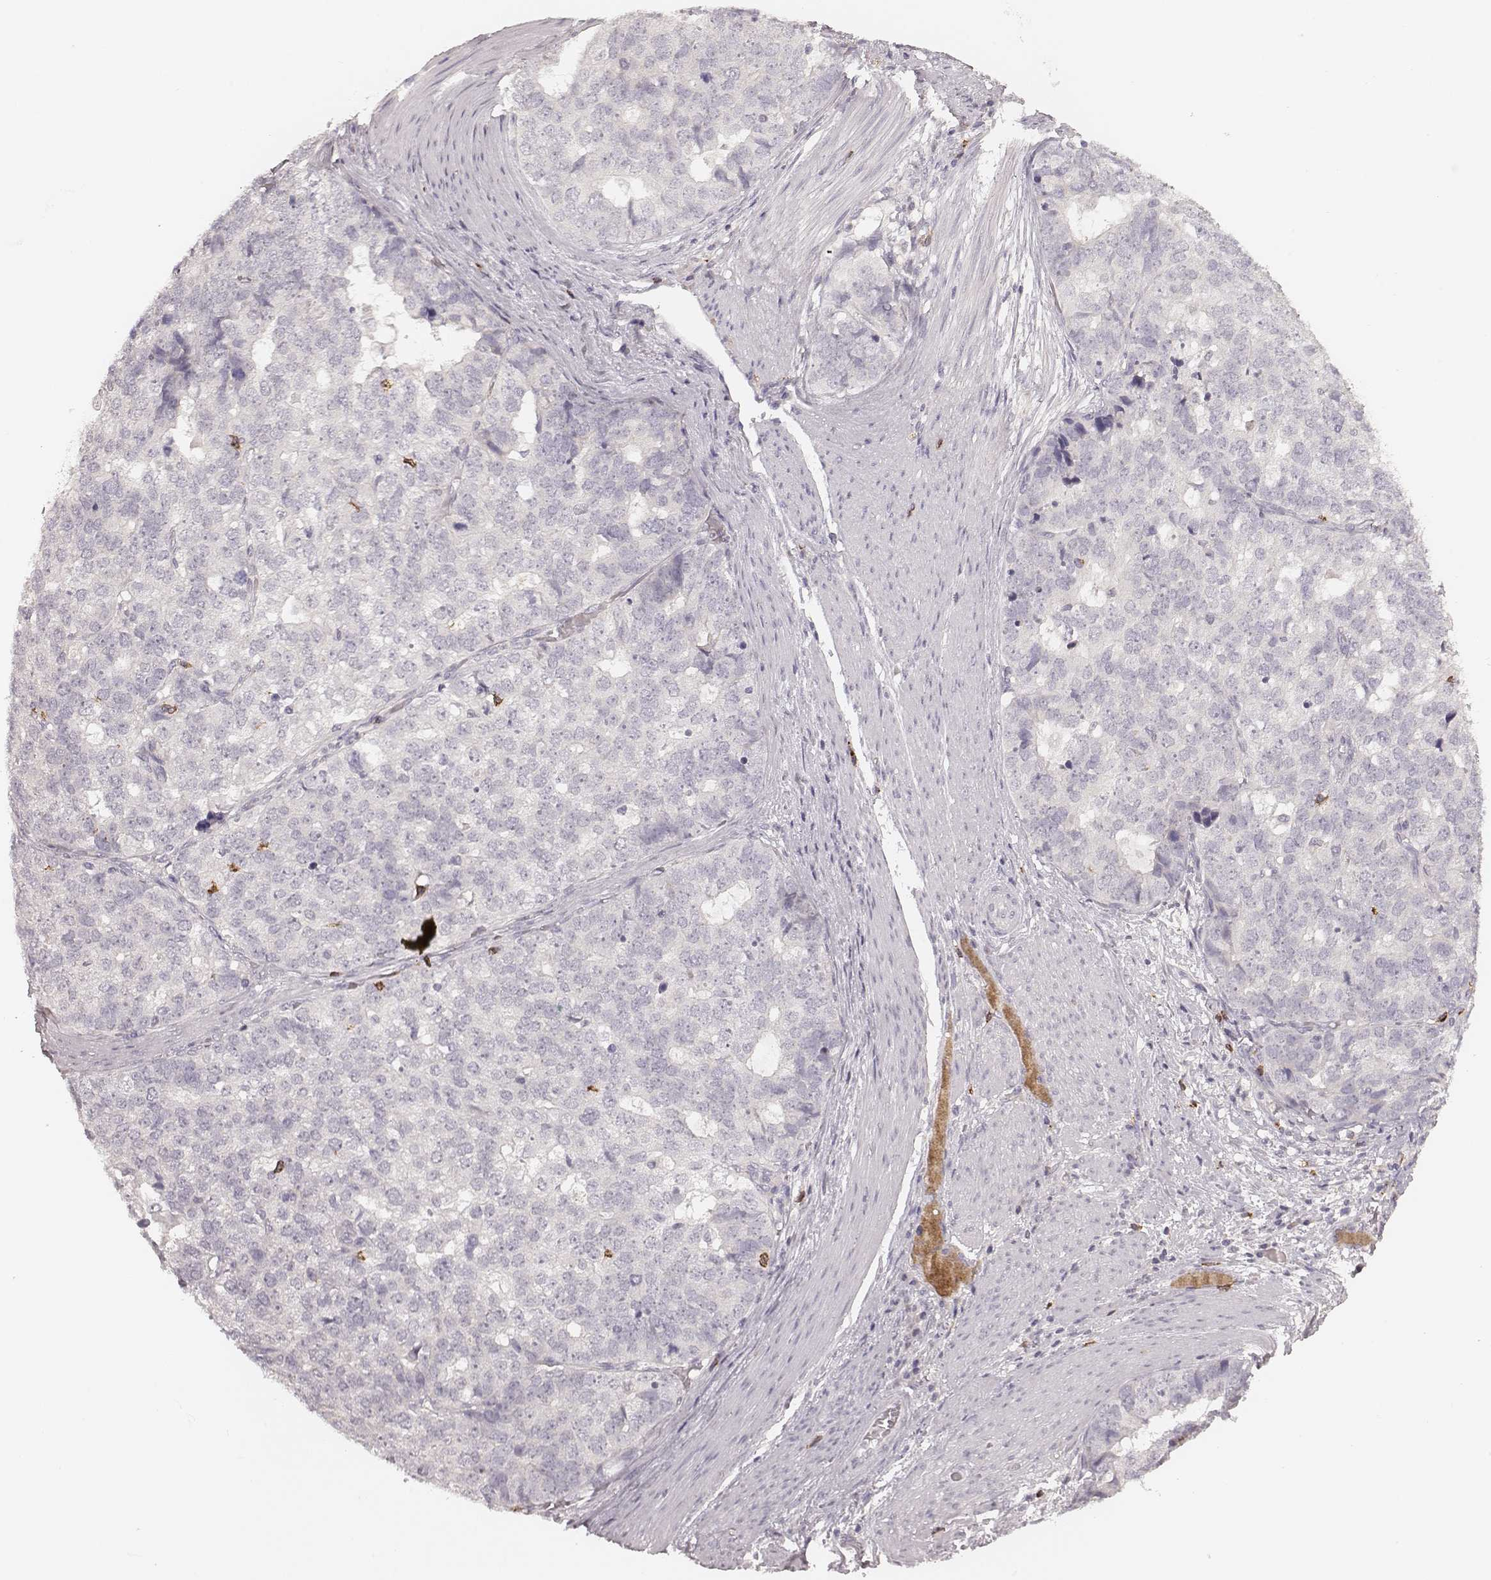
{"staining": {"intensity": "negative", "quantity": "none", "location": "none"}, "tissue": "stomach cancer", "cell_type": "Tumor cells", "image_type": "cancer", "snomed": [{"axis": "morphology", "description": "Adenocarcinoma, NOS"}, {"axis": "topography", "description": "Stomach"}], "caption": "Immunohistochemistry (IHC) image of neoplastic tissue: adenocarcinoma (stomach) stained with DAB displays no significant protein staining in tumor cells. (DAB immunohistochemistry, high magnification).", "gene": "CD8A", "patient": {"sex": "male", "age": 69}}